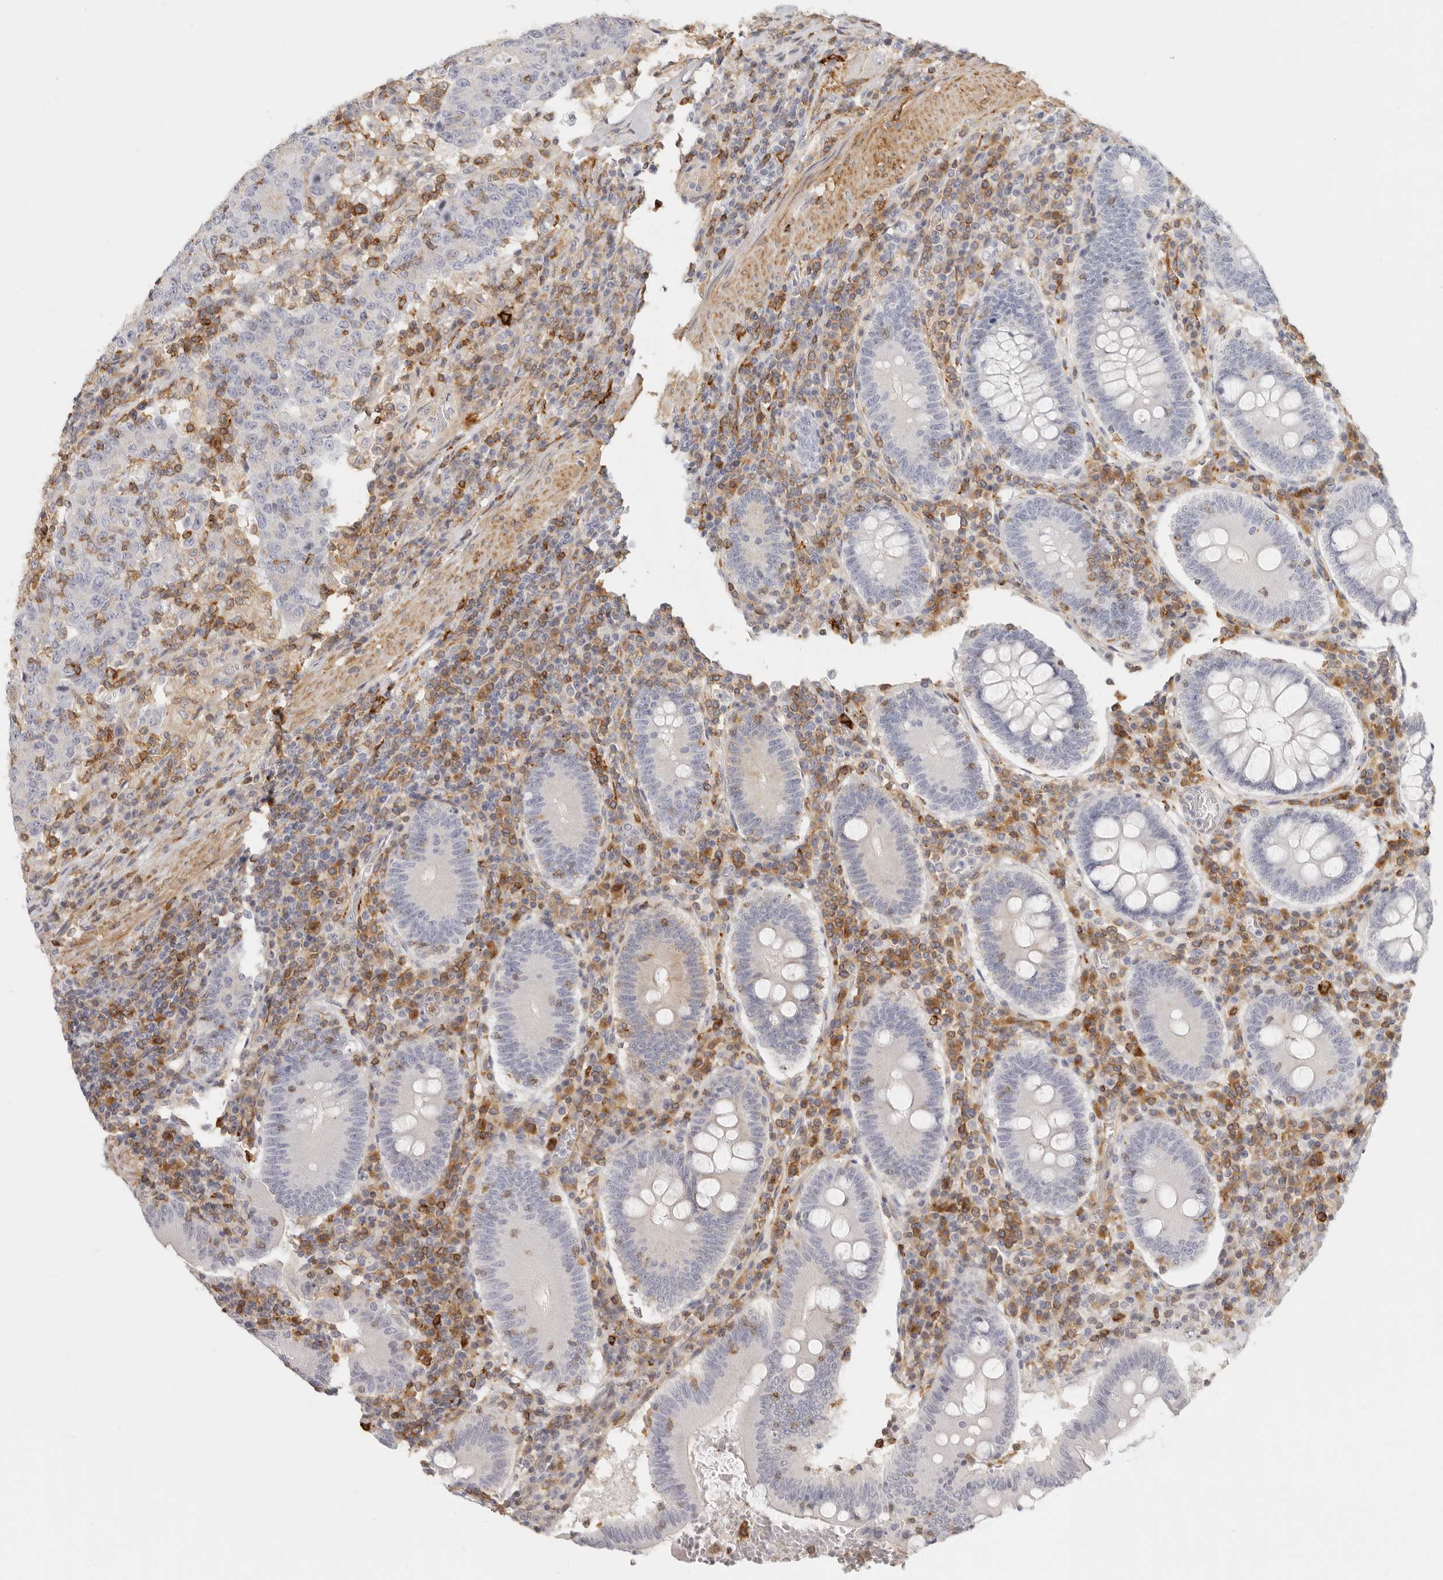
{"staining": {"intensity": "negative", "quantity": "none", "location": "none"}, "tissue": "colorectal cancer", "cell_type": "Tumor cells", "image_type": "cancer", "snomed": [{"axis": "morphology", "description": "Adenocarcinoma, NOS"}, {"axis": "topography", "description": "Colon"}], "caption": "High magnification brightfield microscopy of colorectal adenocarcinoma stained with DAB (3,3'-diaminobenzidine) (brown) and counterstained with hematoxylin (blue): tumor cells show no significant staining. Nuclei are stained in blue.", "gene": "NIBAN1", "patient": {"sex": "female", "age": 75}}